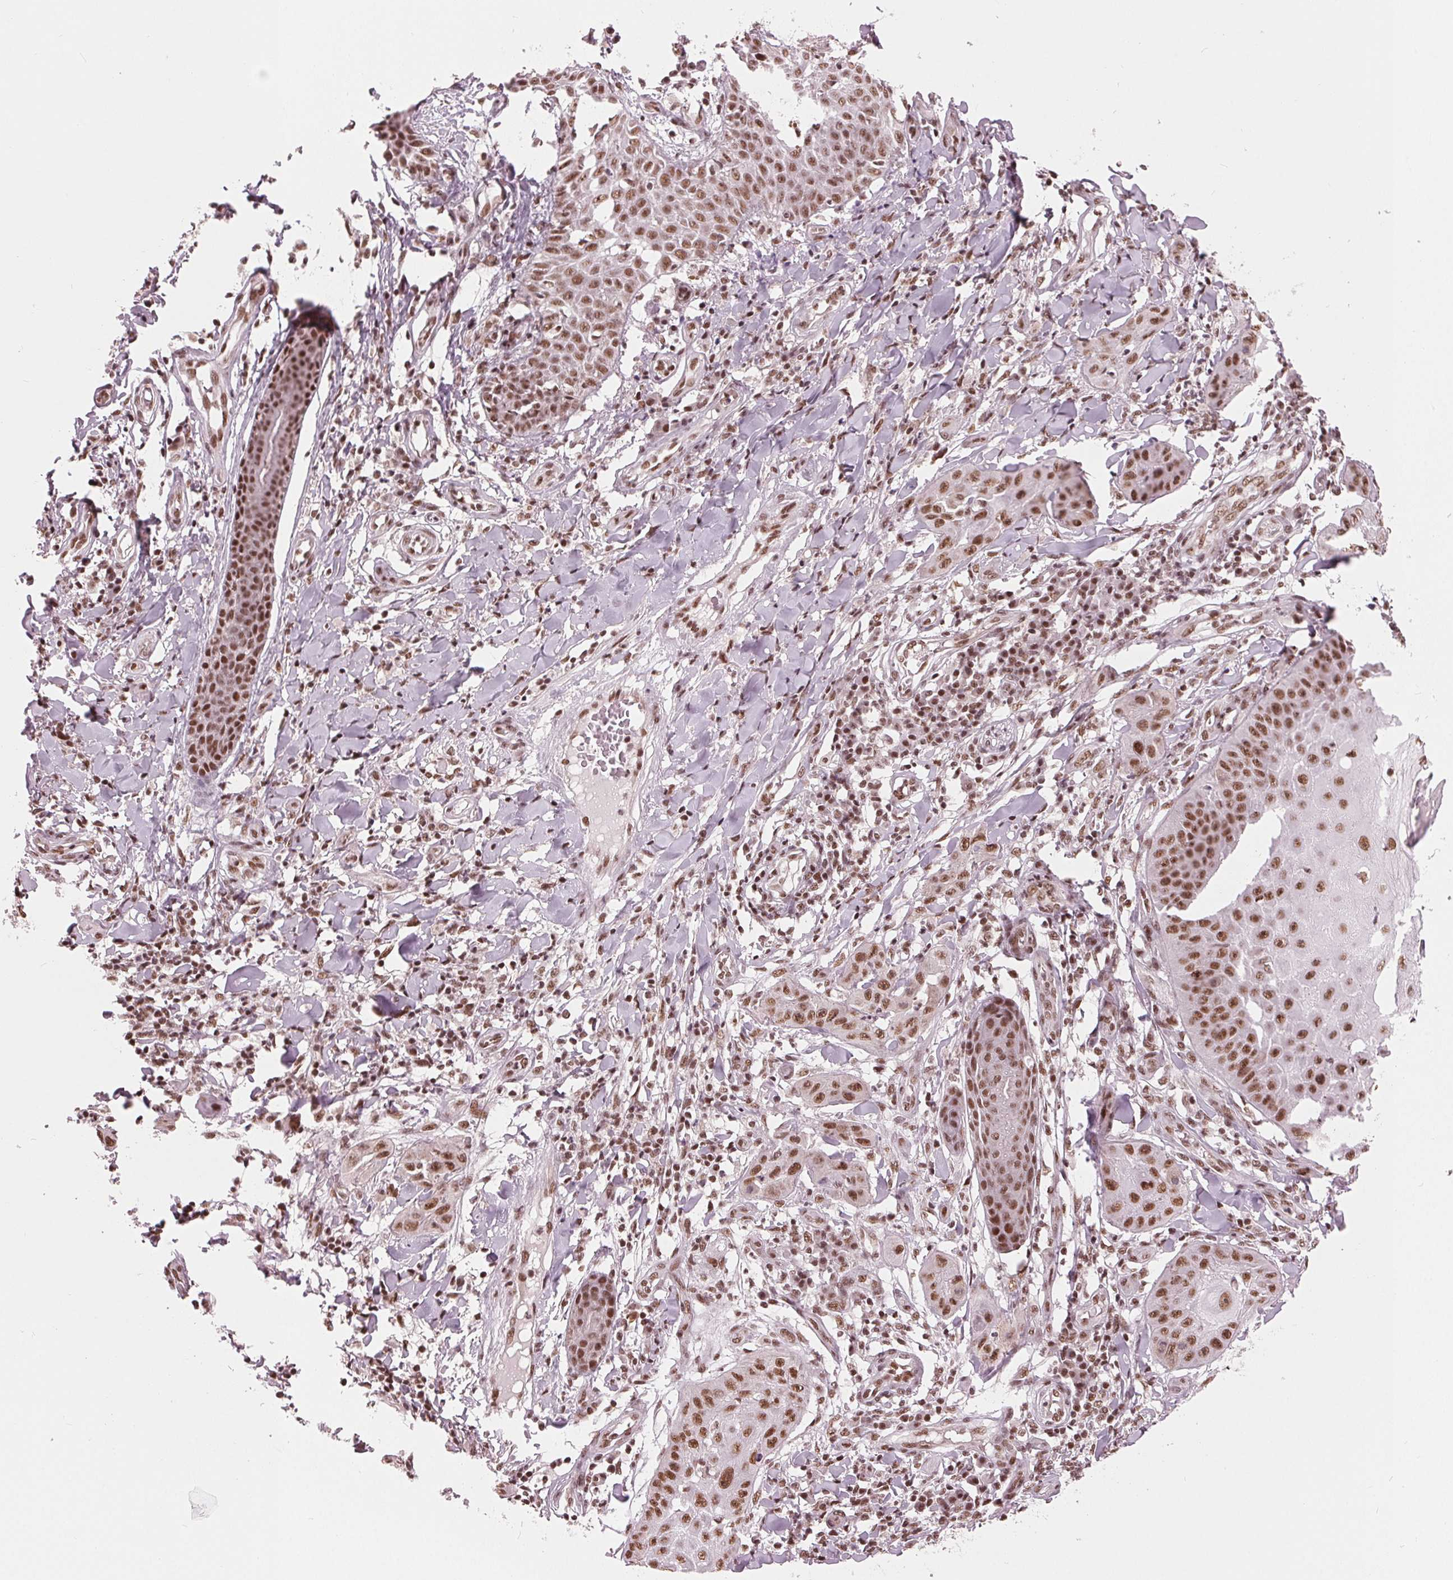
{"staining": {"intensity": "moderate", "quantity": ">75%", "location": "nuclear"}, "tissue": "skin cancer", "cell_type": "Tumor cells", "image_type": "cancer", "snomed": [{"axis": "morphology", "description": "Squamous cell carcinoma, NOS"}, {"axis": "topography", "description": "Skin"}], "caption": "Brown immunohistochemical staining in skin squamous cell carcinoma displays moderate nuclear positivity in about >75% of tumor cells.", "gene": "LSM2", "patient": {"sex": "male", "age": 70}}